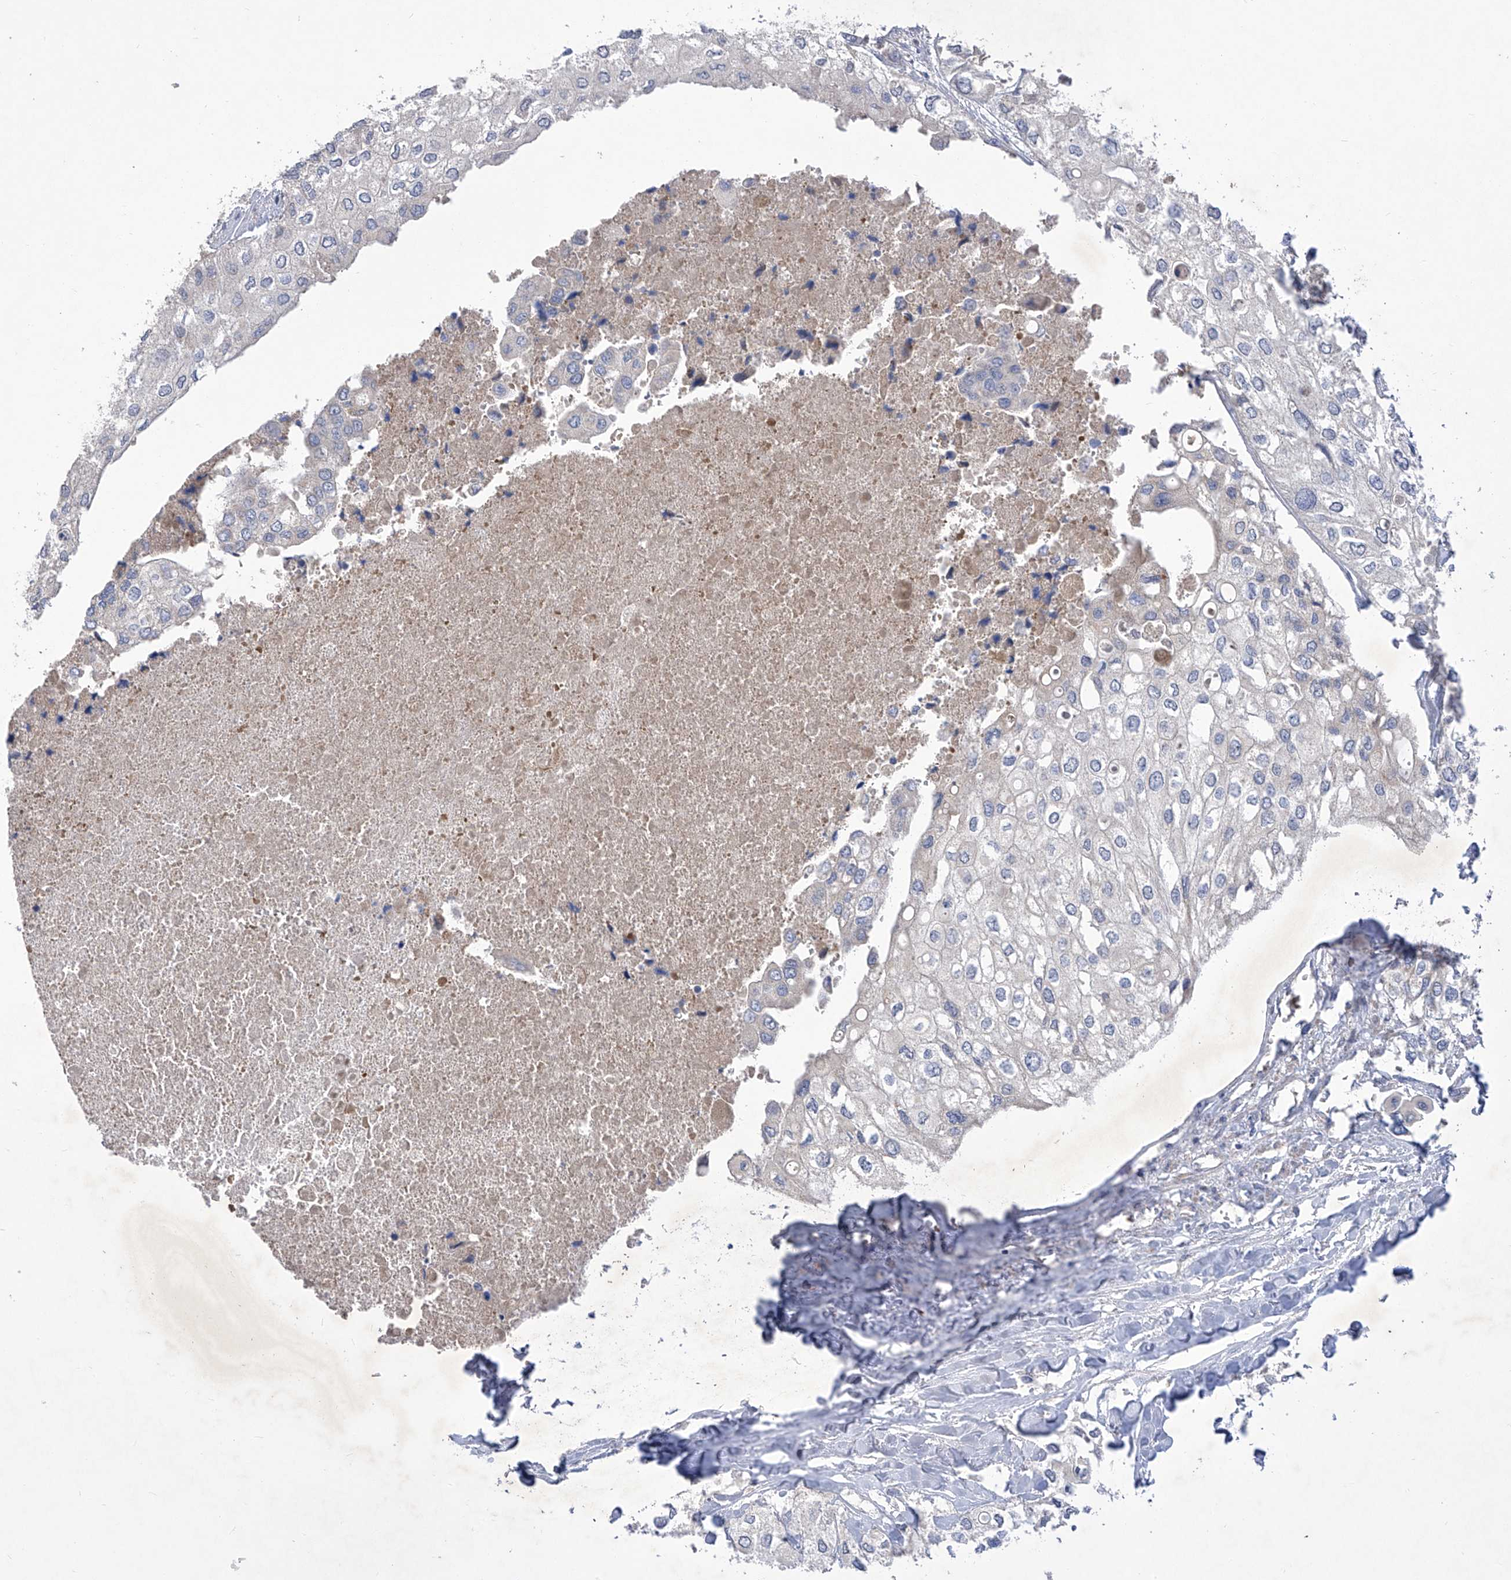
{"staining": {"intensity": "negative", "quantity": "none", "location": "none"}, "tissue": "urothelial cancer", "cell_type": "Tumor cells", "image_type": "cancer", "snomed": [{"axis": "morphology", "description": "Urothelial carcinoma, High grade"}, {"axis": "topography", "description": "Urinary bladder"}], "caption": "A micrograph of human urothelial cancer is negative for staining in tumor cells.", "gene": "COQ3", "patient": {"sex": "male", "age": 64}}